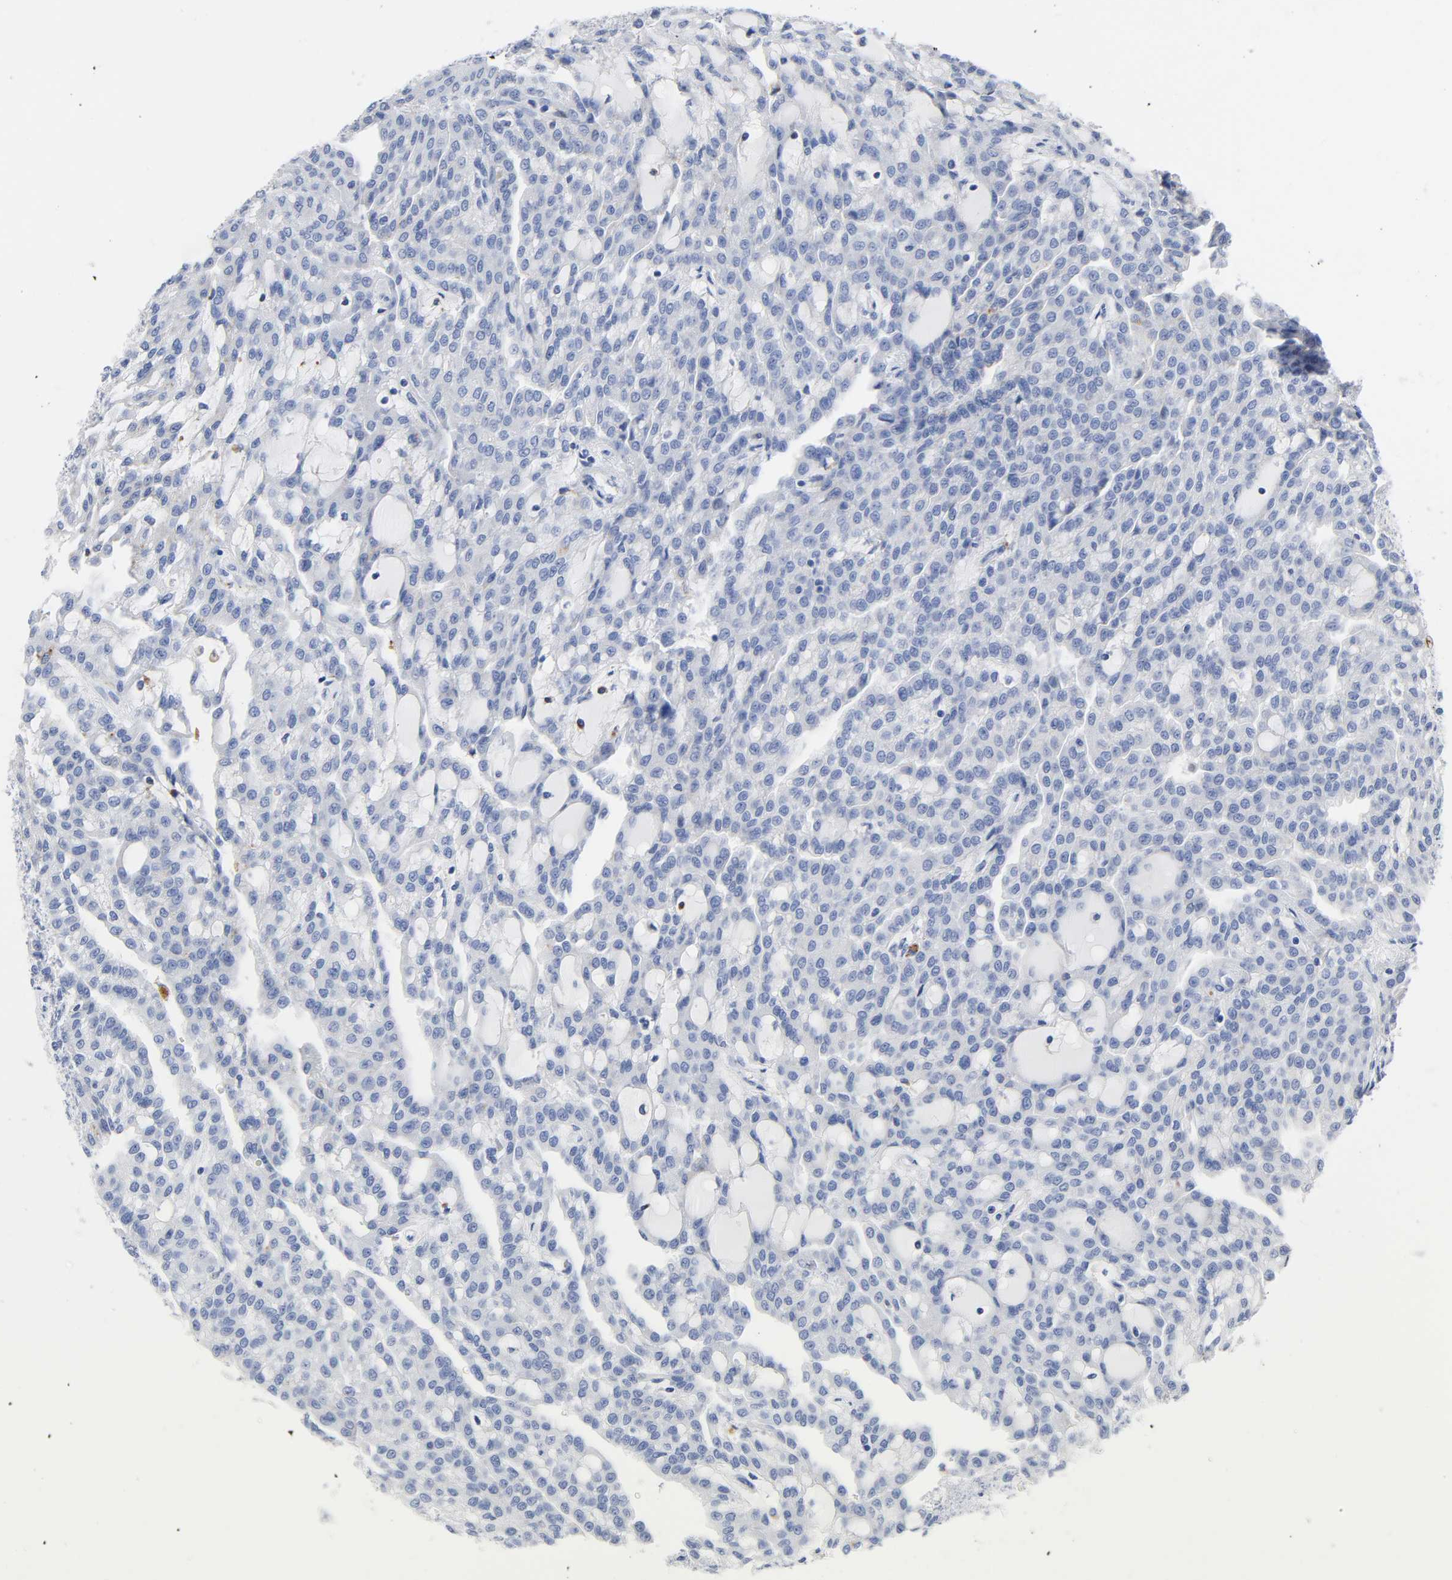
{"staining": {"intensity": "negative", "quantity": "none", "location": "none"}, "tissue": "renal cancer", "cell_type": "Tumor cells", "image_type": "cancer", "snomed": [{"axis": "morphology", "description": "Adenocarcinoma, NOS"}, {"axis": "topography", "description": "Kidney"}], "caption": "Tumor cells show no significant positivity in renal cancer.", "gene": "PLP1", "patient": {"sex": "male", "age": 63}}